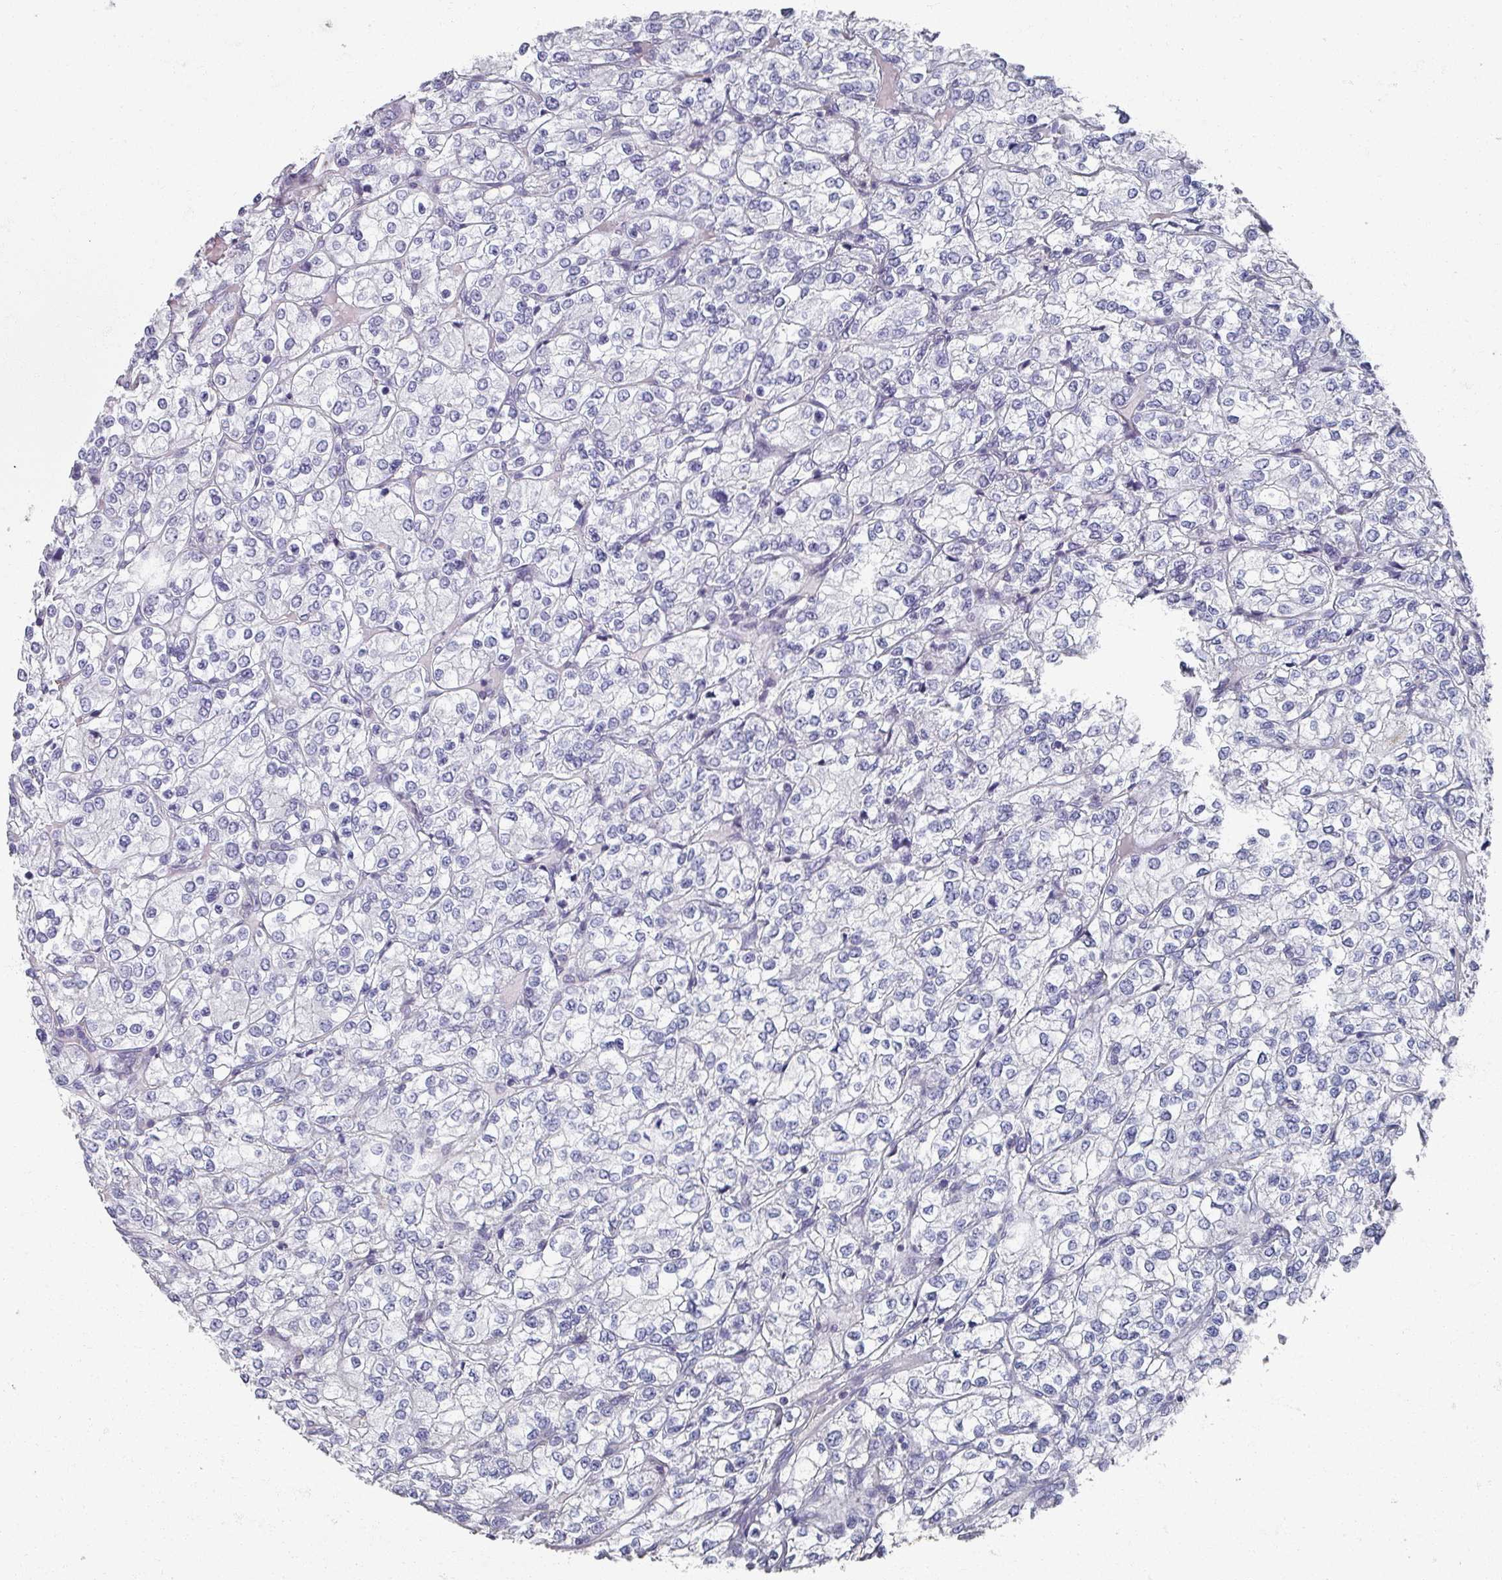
{"staining": {"intensity": "negative", "quantity": "none", "location": "none"}, "tissue": "renal cancer", "cell_type": "Tumor cells", "image_type": "cancer", "snomed": [{"axis": "morphology", "description": "Adenocarcinoma, NOS"}, {"axis": "topography", "description": "Kidney"}], "caption": "Immunohistochemical staining of human adenocarcinoma (renal) shows no significant positivity in tumor cells.", "gene": "OMG", "patient": {"sex": "male", "age": 80}}